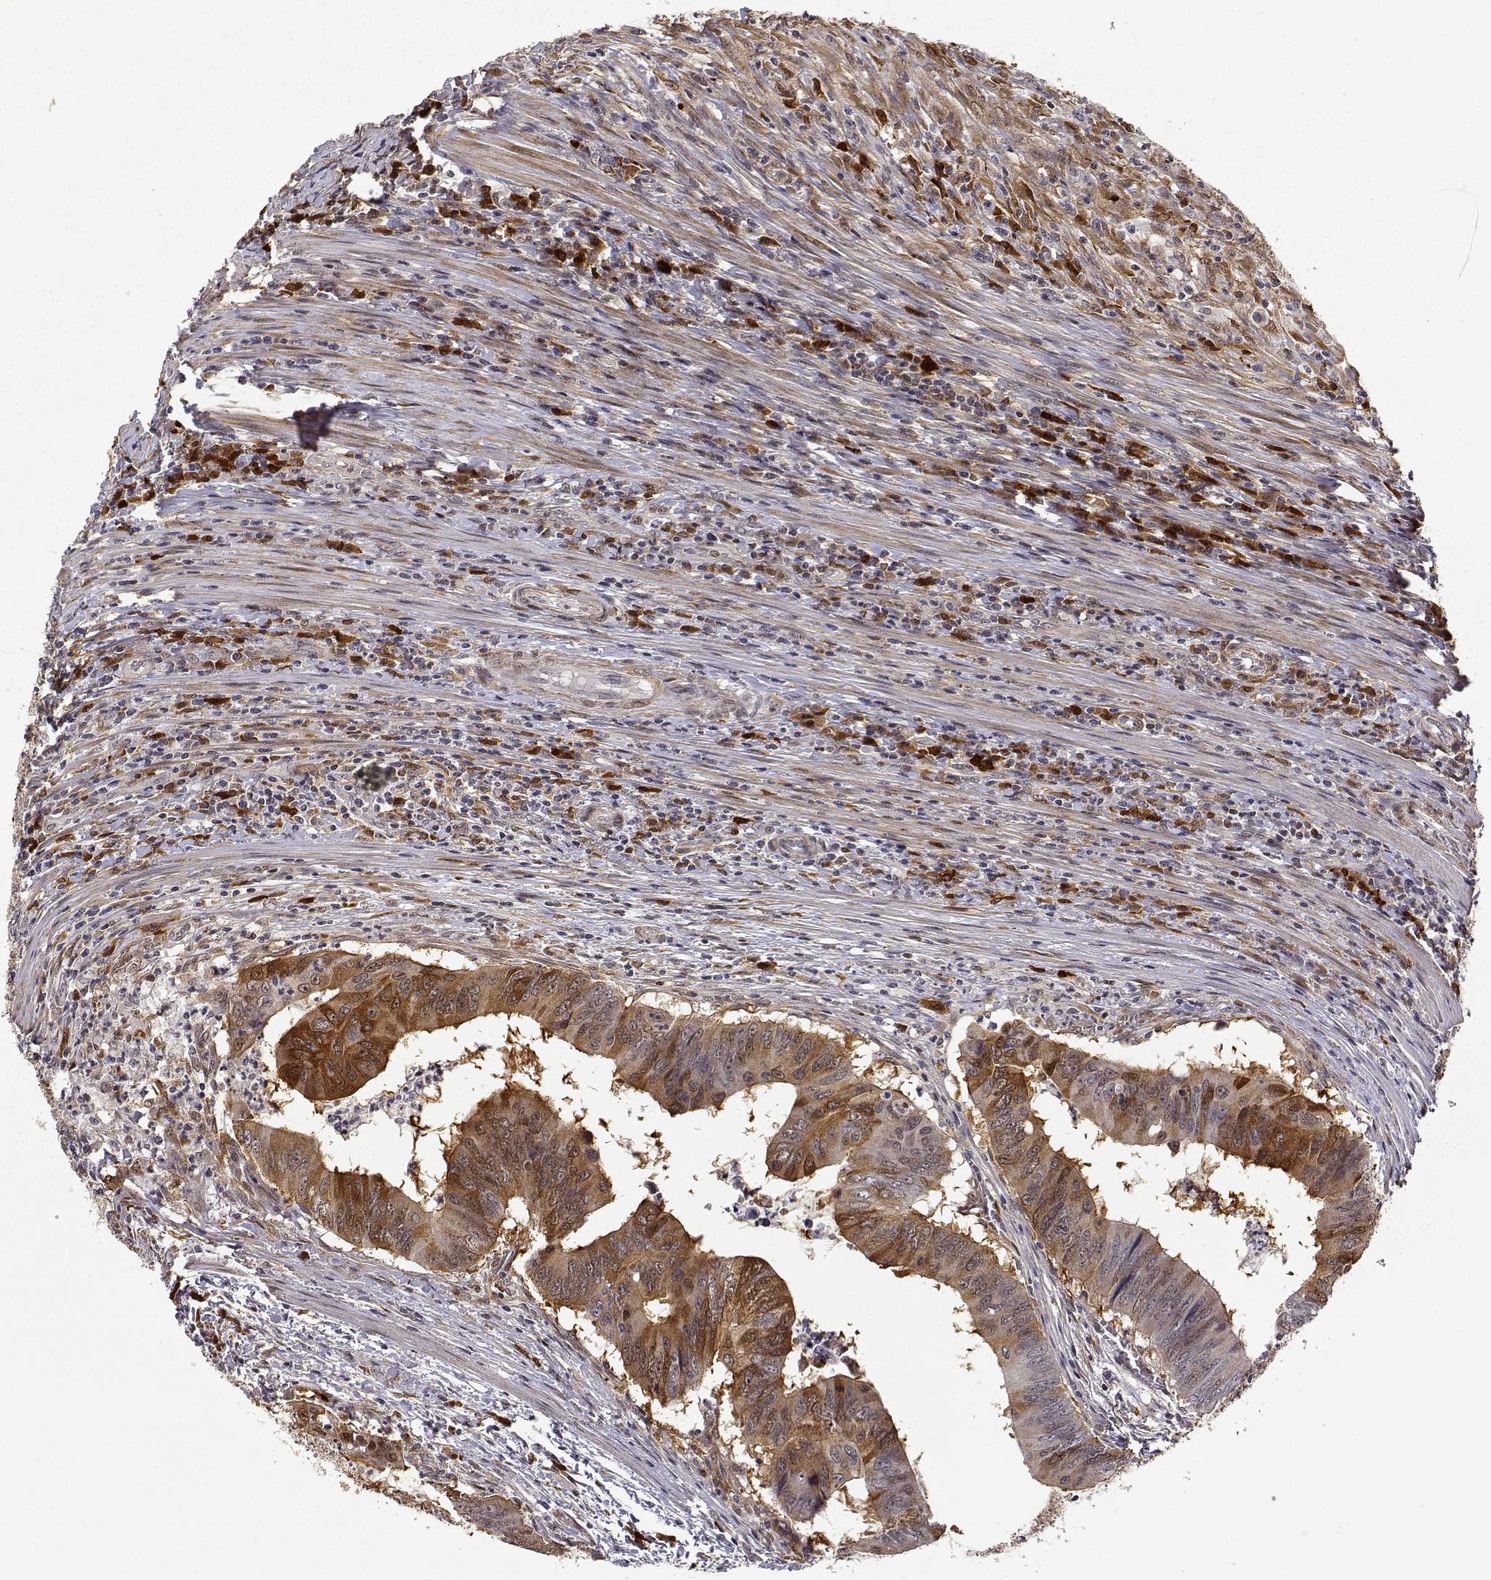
{"staining": {"intensity": "moderate", "quantity": ">75%", "location": "cytoplasmic/membranous"}, "tissue": "colorectal cancer", "cell_type": "Tumor cells", "image_type": "cancer", "snomed": [{"axis": "morphology", "description": "Adenocarcinoma, NOS"}, {"axis": "topography", "description": "Colon"}], "caption": "Immunohistochemical staining of colorectal cancer demonstrates medium levels of moderate cytoplasmic/membranous positivity in about >75% of tumor cells. Nuclei are stained in blue.", "gene": "PHGDH", "patient": {"sex": "male", "age": 53}}